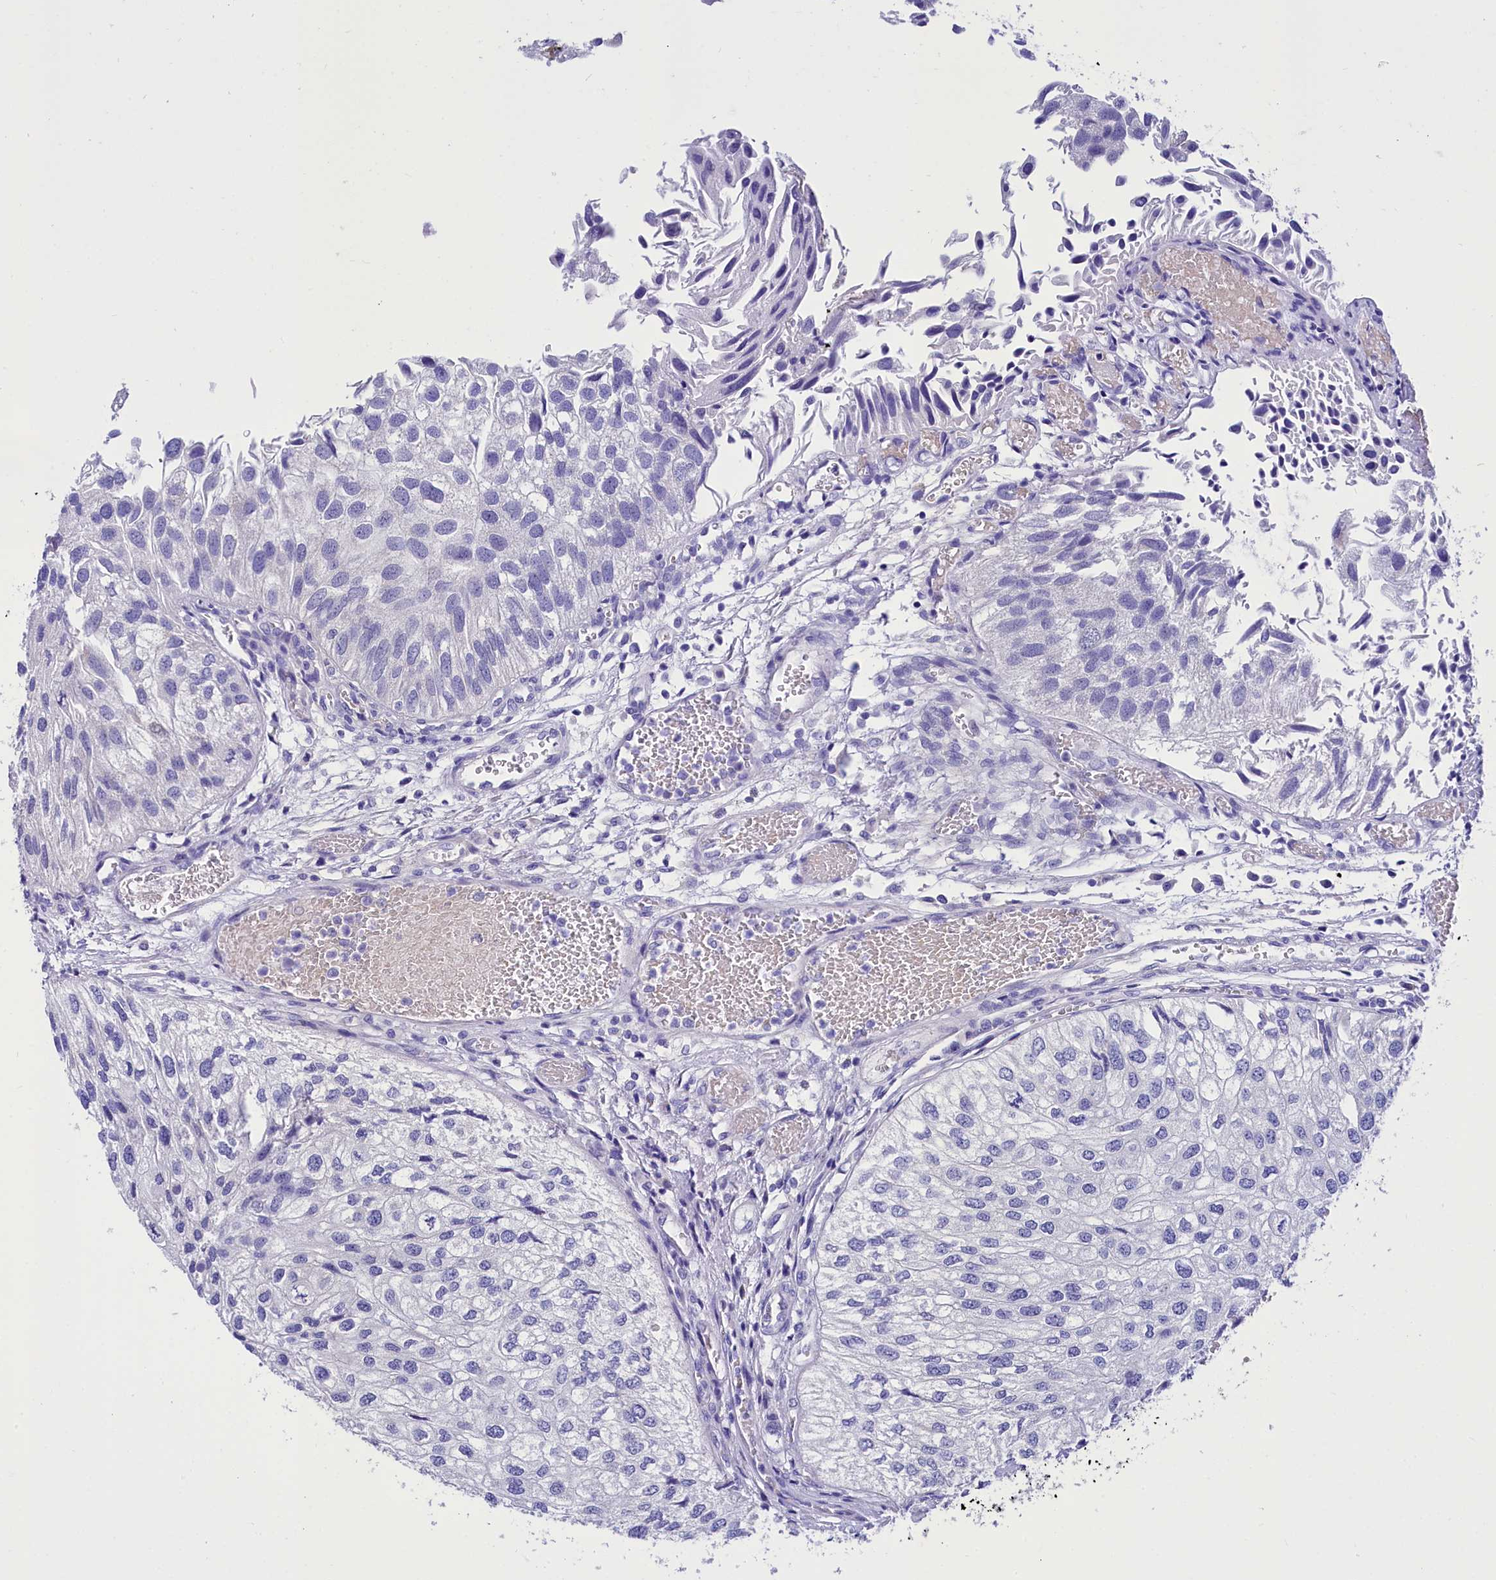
{"staining": {"intensity": "negative", "quantity": "none", "location": "none"}, "tissue": "urothelial cancer", "cell_type": "Tumor cells", "image_type": "cancer", "snomed": [{"axis": "morphology", "description": "Urothelial carcinoma, Low grade"}, {"axis": "topography", "description": "Urinary bladder"}], "caption": "Histopathology image shows no significant protein expression in tumor cells of urothelial cancer.", "gene": "TTC36", "patient": {"sex": "female", "age": 89}}